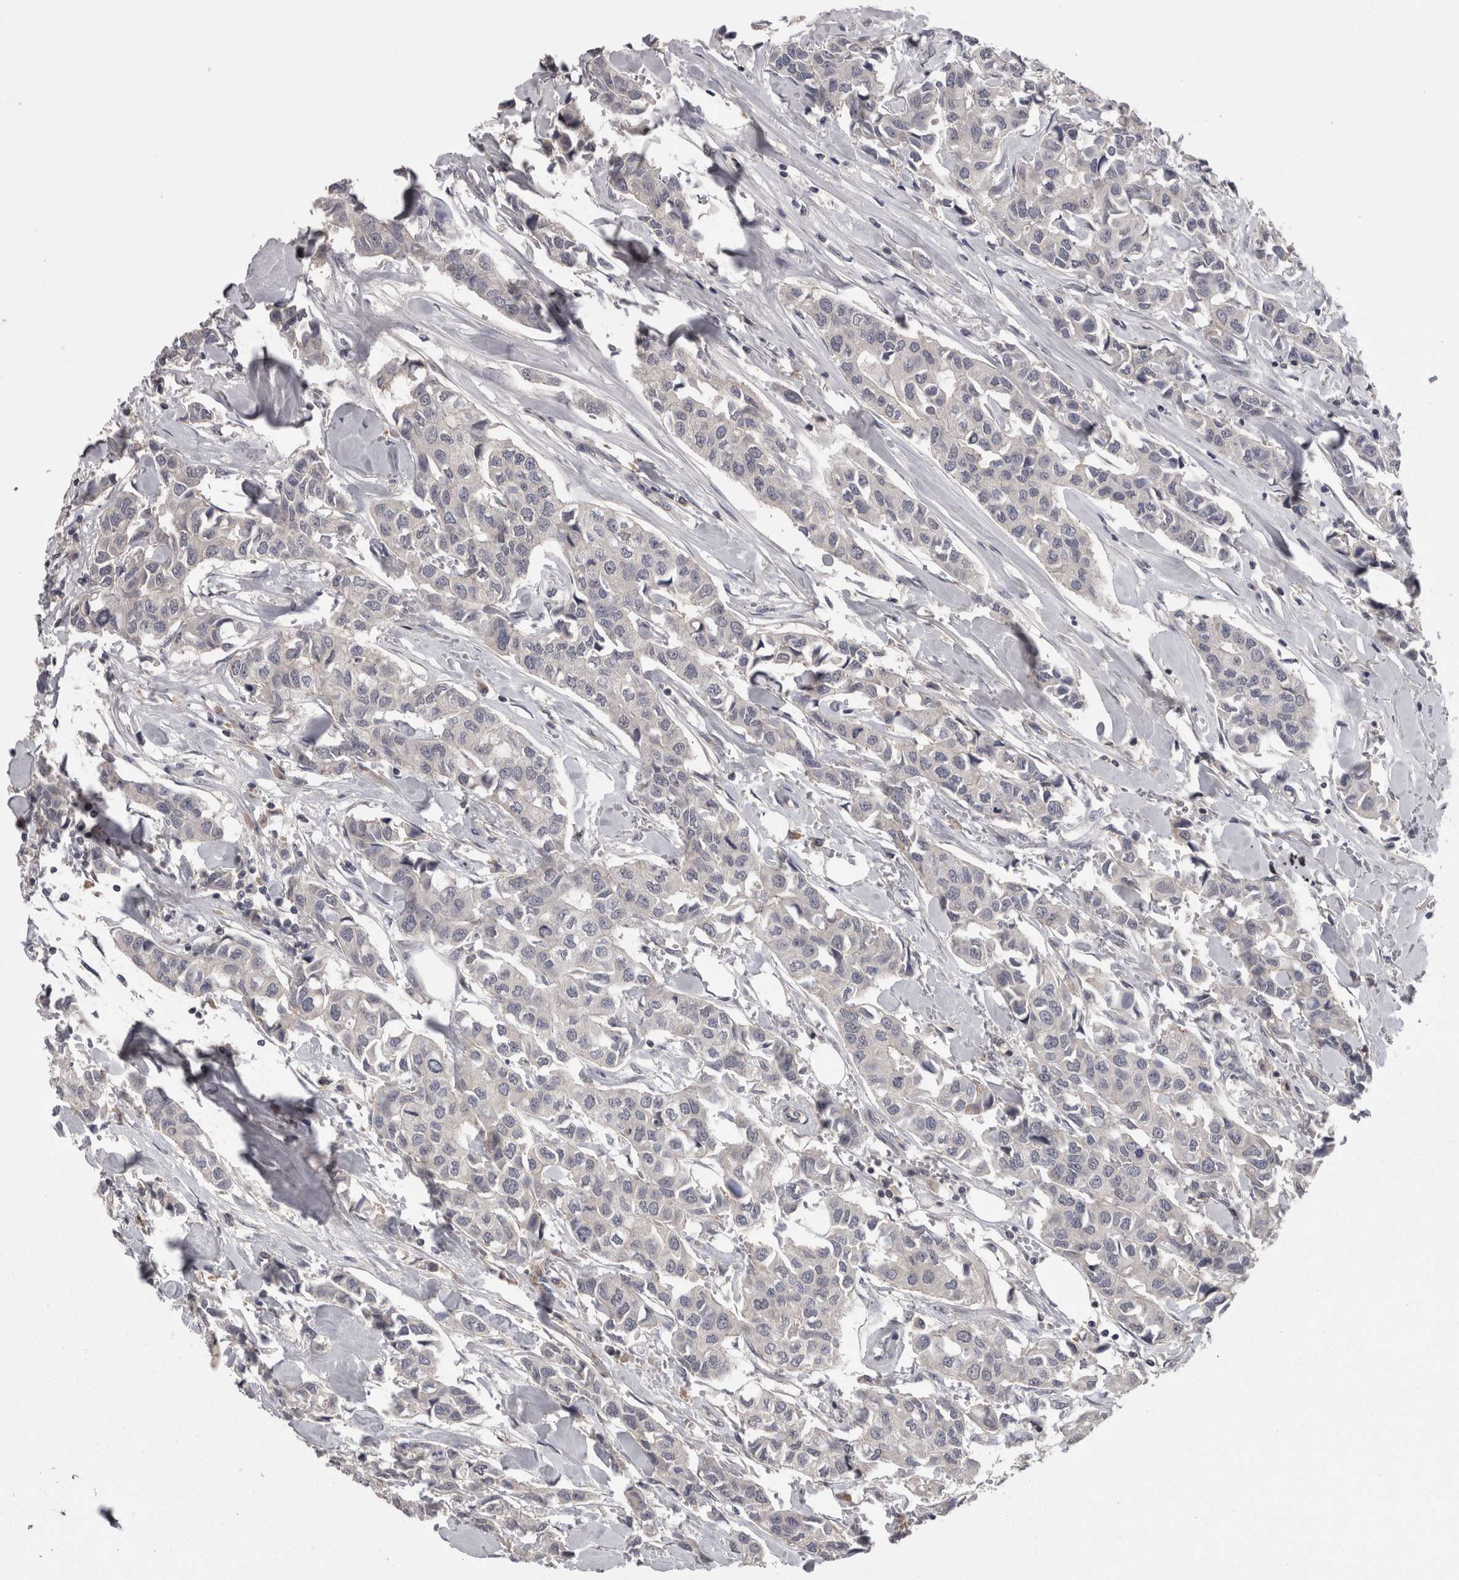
{"staining": {"intensity": "negative", "quantity": "none", "location": "none"}, "tissue": "breast cancer", "cell_type": "Tumor cells", "image_type": "cancer", "snomed": [{"axis": "morphology", "description": "Duct carcinoma"}, {"axis": "topography", "description": "Breast"}], "caption": "This is a micrograph of immunohistochemistry (IHC) staining of invasive ductal carcinoma (breast), which shows no positivity in tumor cells. (Brightfield microscopy of DAB immunohistochemistry (IHC) at high magnification).", "gene": "PON3", "patient": {"sex": "female", "age": 80}}